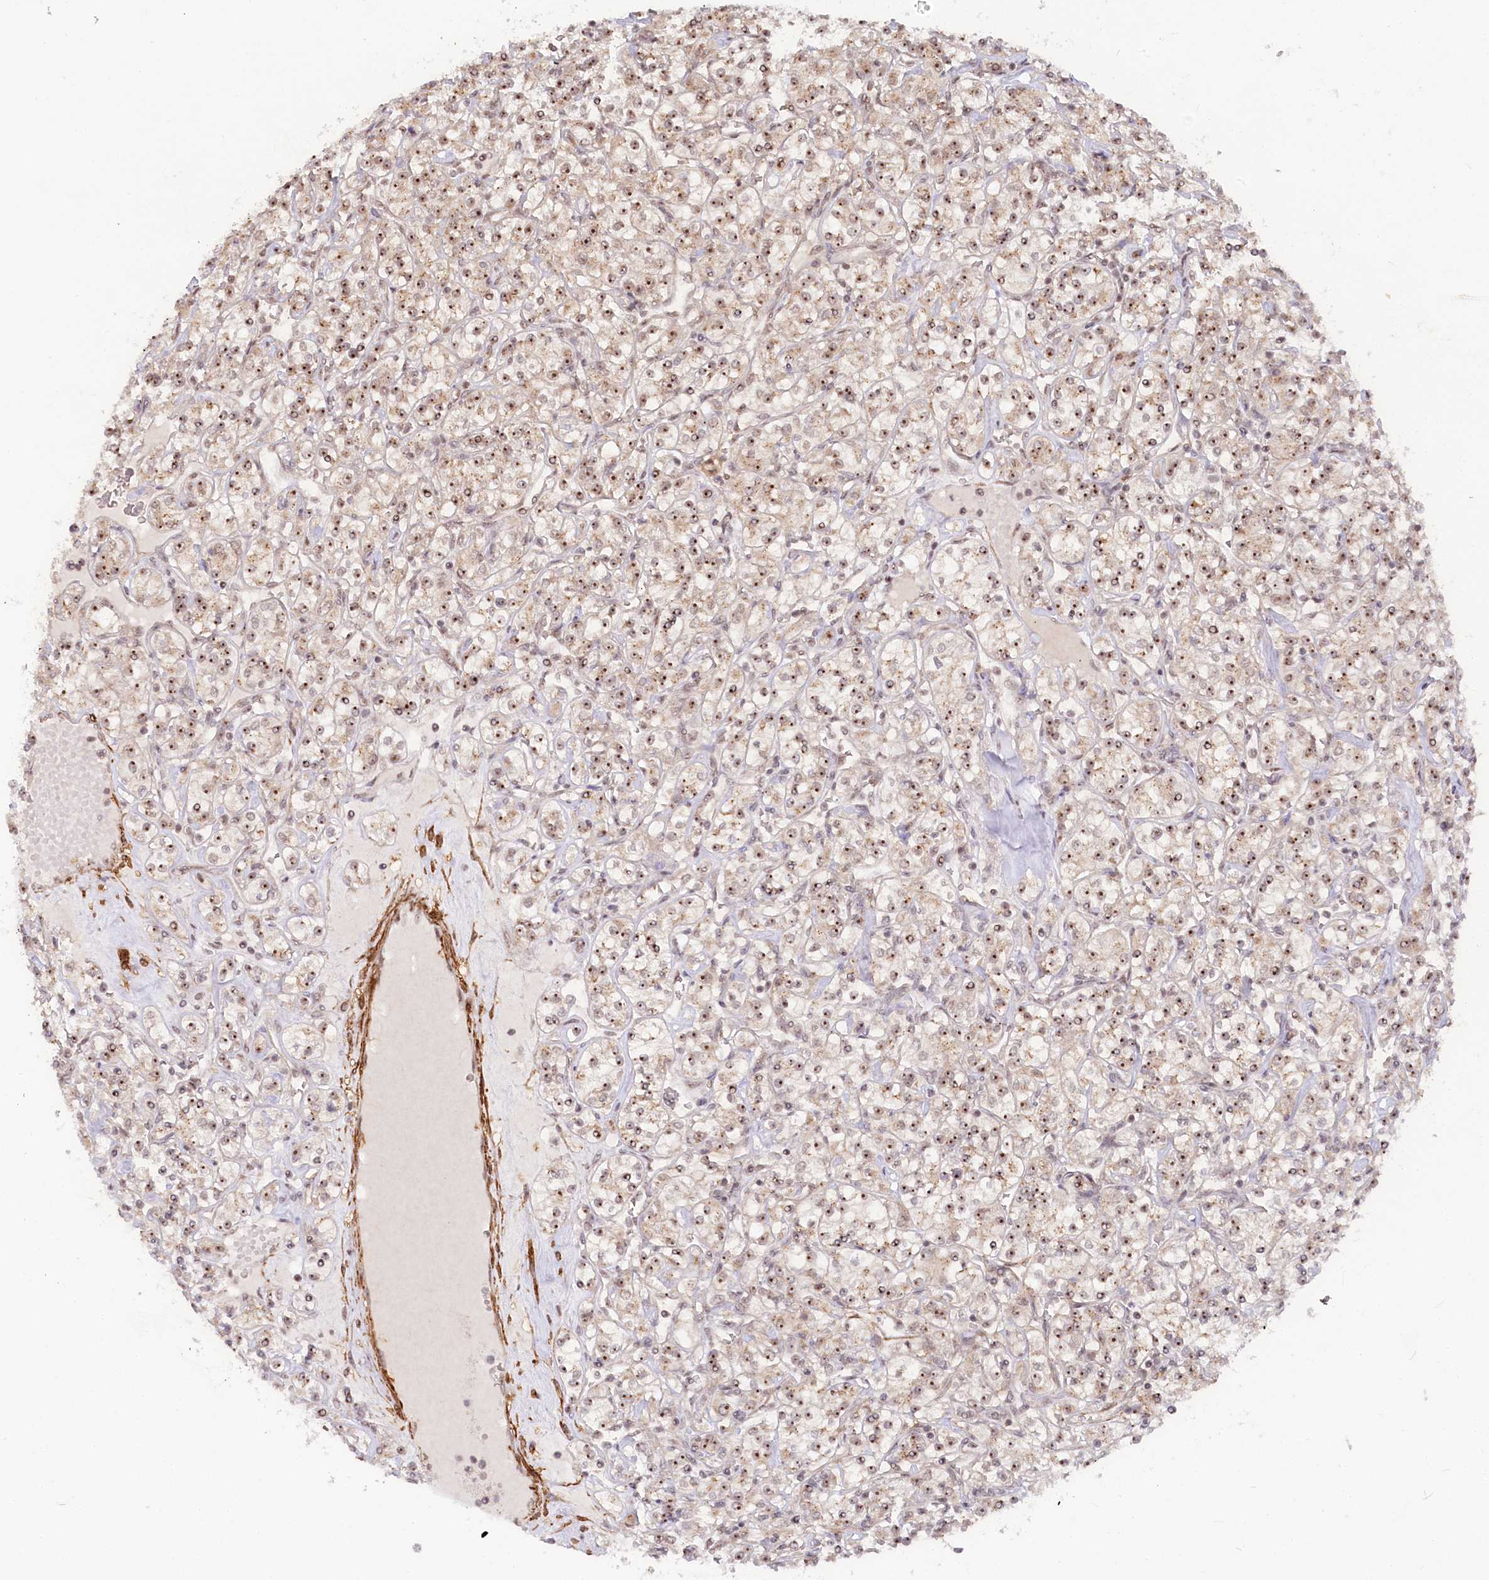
{"staining": {"intensity": "moderate", "quantity": ">75%", "location": "nuclear"}, "tissue": "renal cancer", "cell_type": "Tumor cells", "image_type": "cancer", "snomed": [{"axis": "morphology", "description": "Adenocarcinoma, NOS"}, {"axis": "topography", "description": "Kidney"}], "caption": "Immunohistochemistry (IHC) of human renal cancer reveals medium levels of moderate nuclear staining in approximately >75% of tumor cells.", "gene": "GNL3L", "patient": {"sex": "male", "age": 77}}